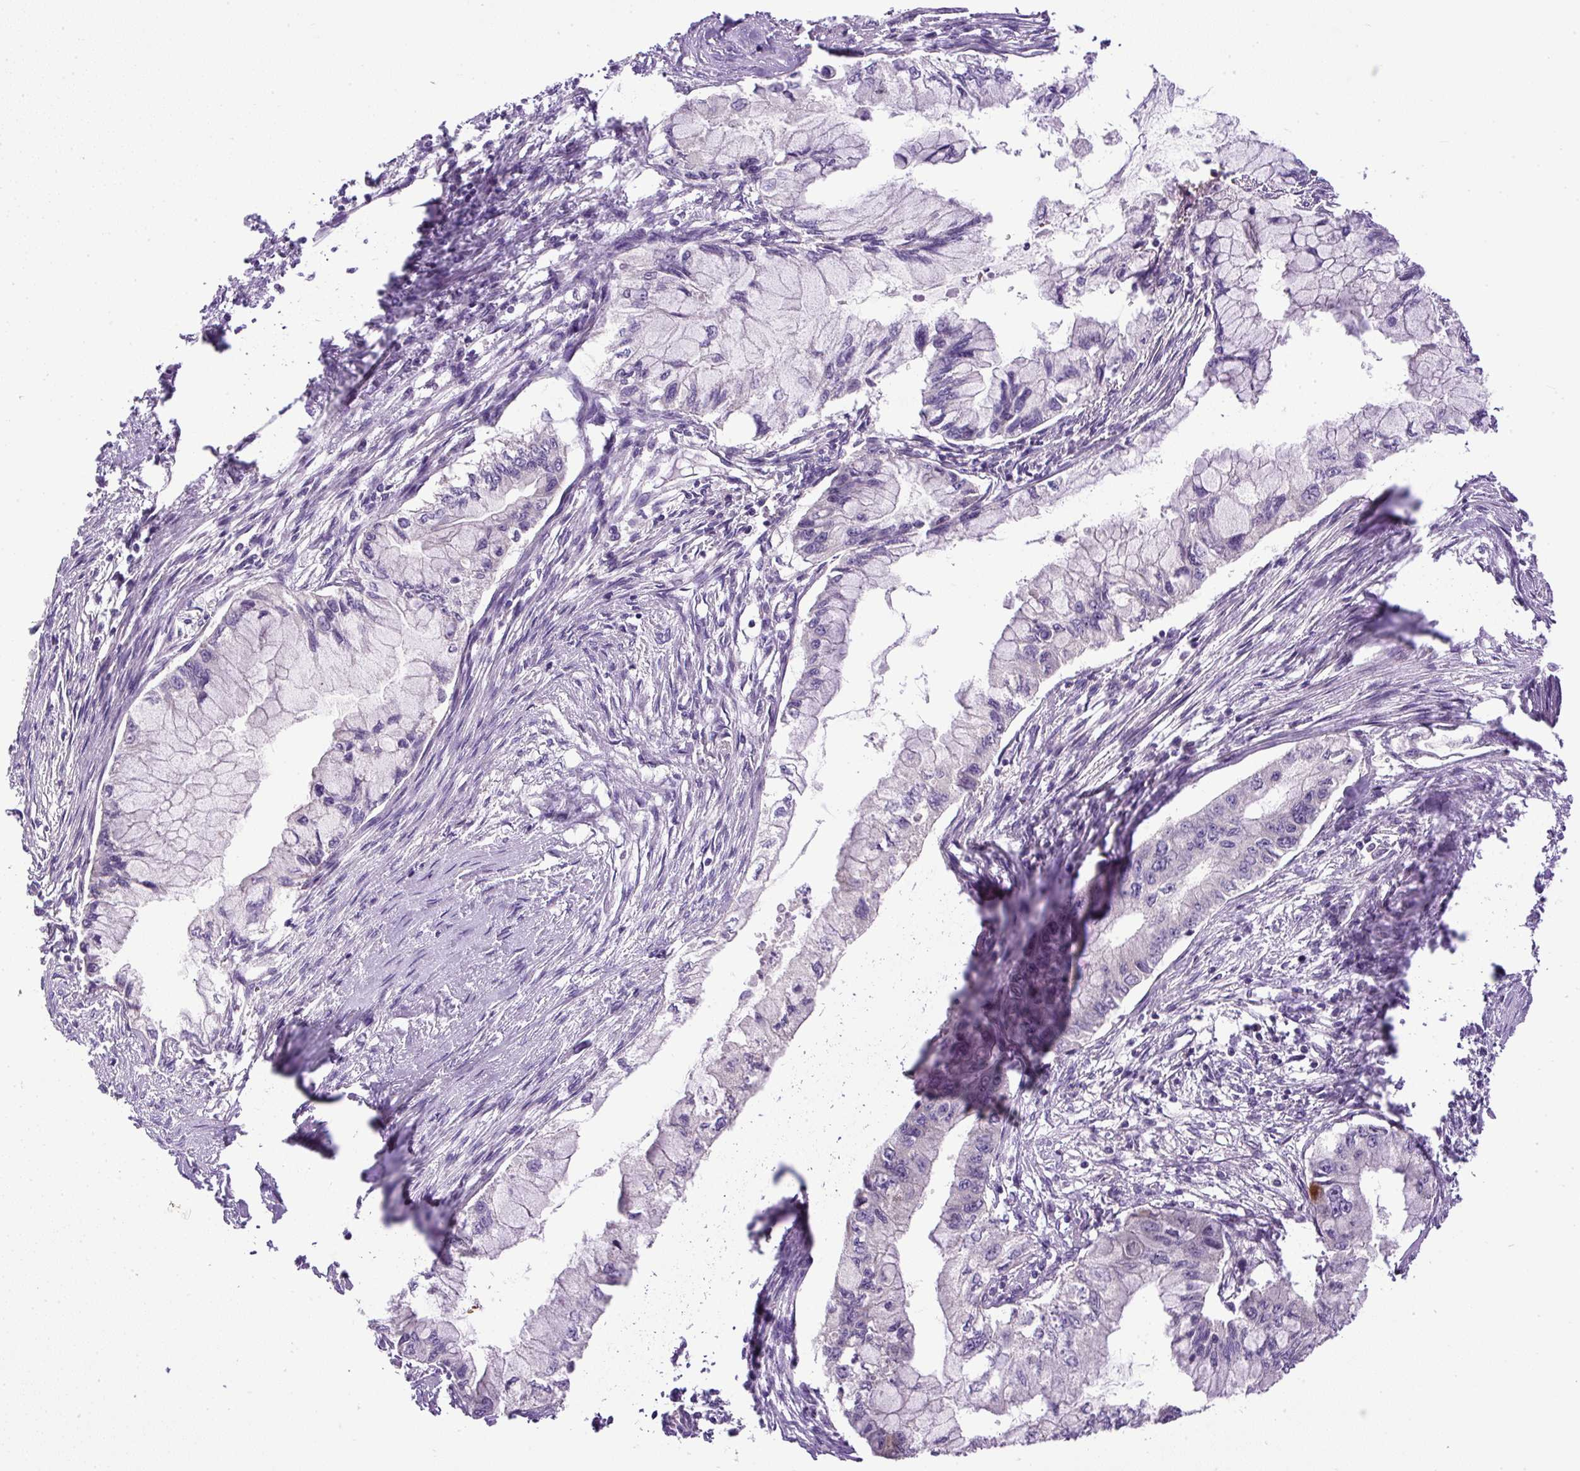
{"staining": {"intensity": "negative", "quantity": "none", "location": "none"}, "tissue": "pancreatic cancer", "cell_type": "Tumor cells", "image_type": "cancer", "snomed": [{"axis": "morphology", "description": "Adenocarcinoma, NOS"}, {"axis": "topography", "description": "Pancreas"}], "caption": "This is an IHC photomicrograph of pancreatic cancer (adenocarcinoma). There is no positivity in tumor cells.", "gene": "CXCL13", "patient": {"sex": "male", "age": 48}}